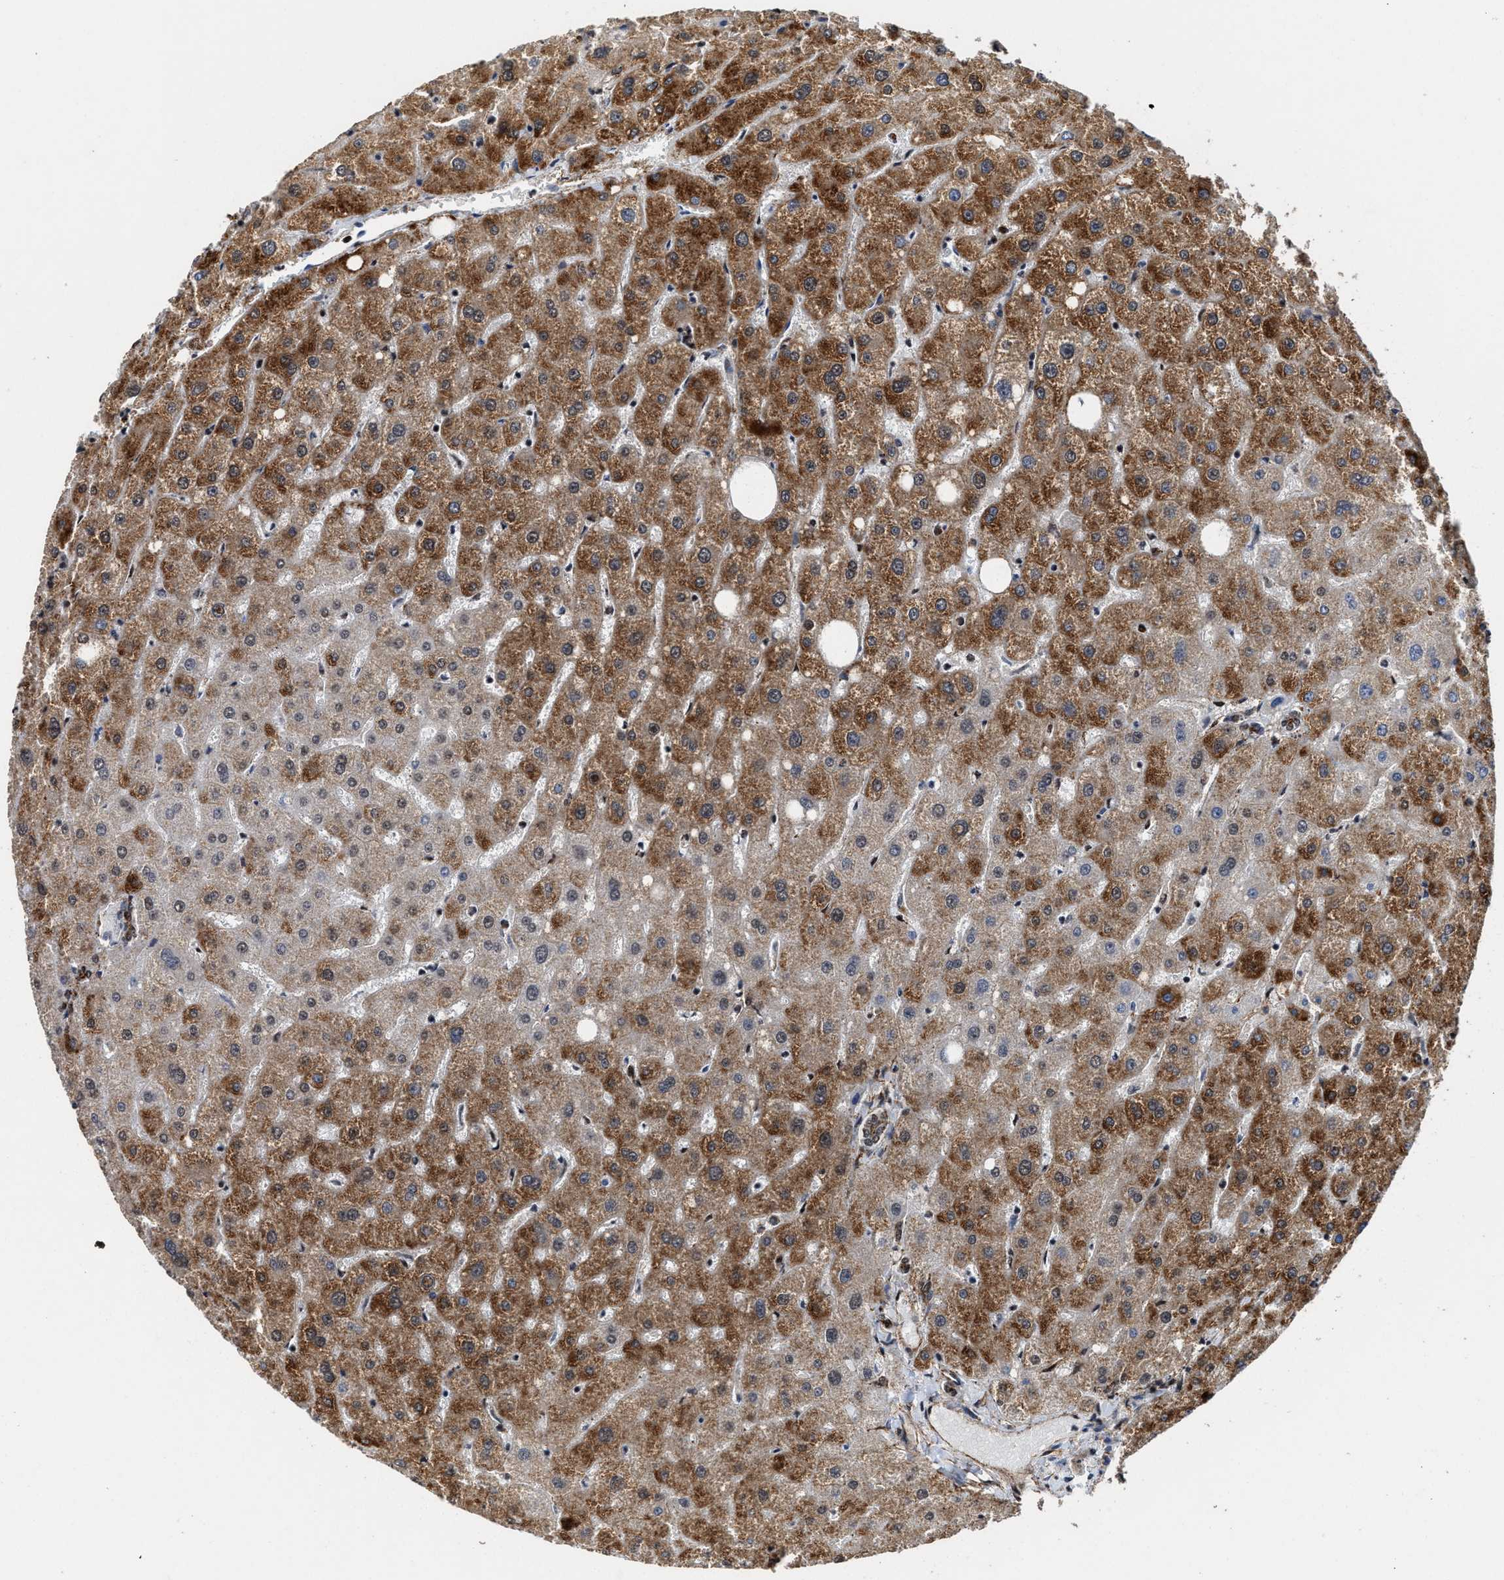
{"staining": {"intensity": "moderate", "quantity": ">75%", "location": "cytoplasmic/membranous"}, "tissue": "liver", "cell_type": "Cholangiocytes", "image_type": "normal", "snomed": [{"axis": "morphology", "description": "Normal tissue, NOS"}, {"axis": "topography", "description": "Liver"}], "caption": "An immunohistochemistry photomicrograph of normal tissue is shown. Protein staining in brown highlights moderate cytoplasmic/membranous positivity in liver within cholangiocytes.", "gene": "SEPTIN2", "patient": {"sex": "male", "age": 73}}